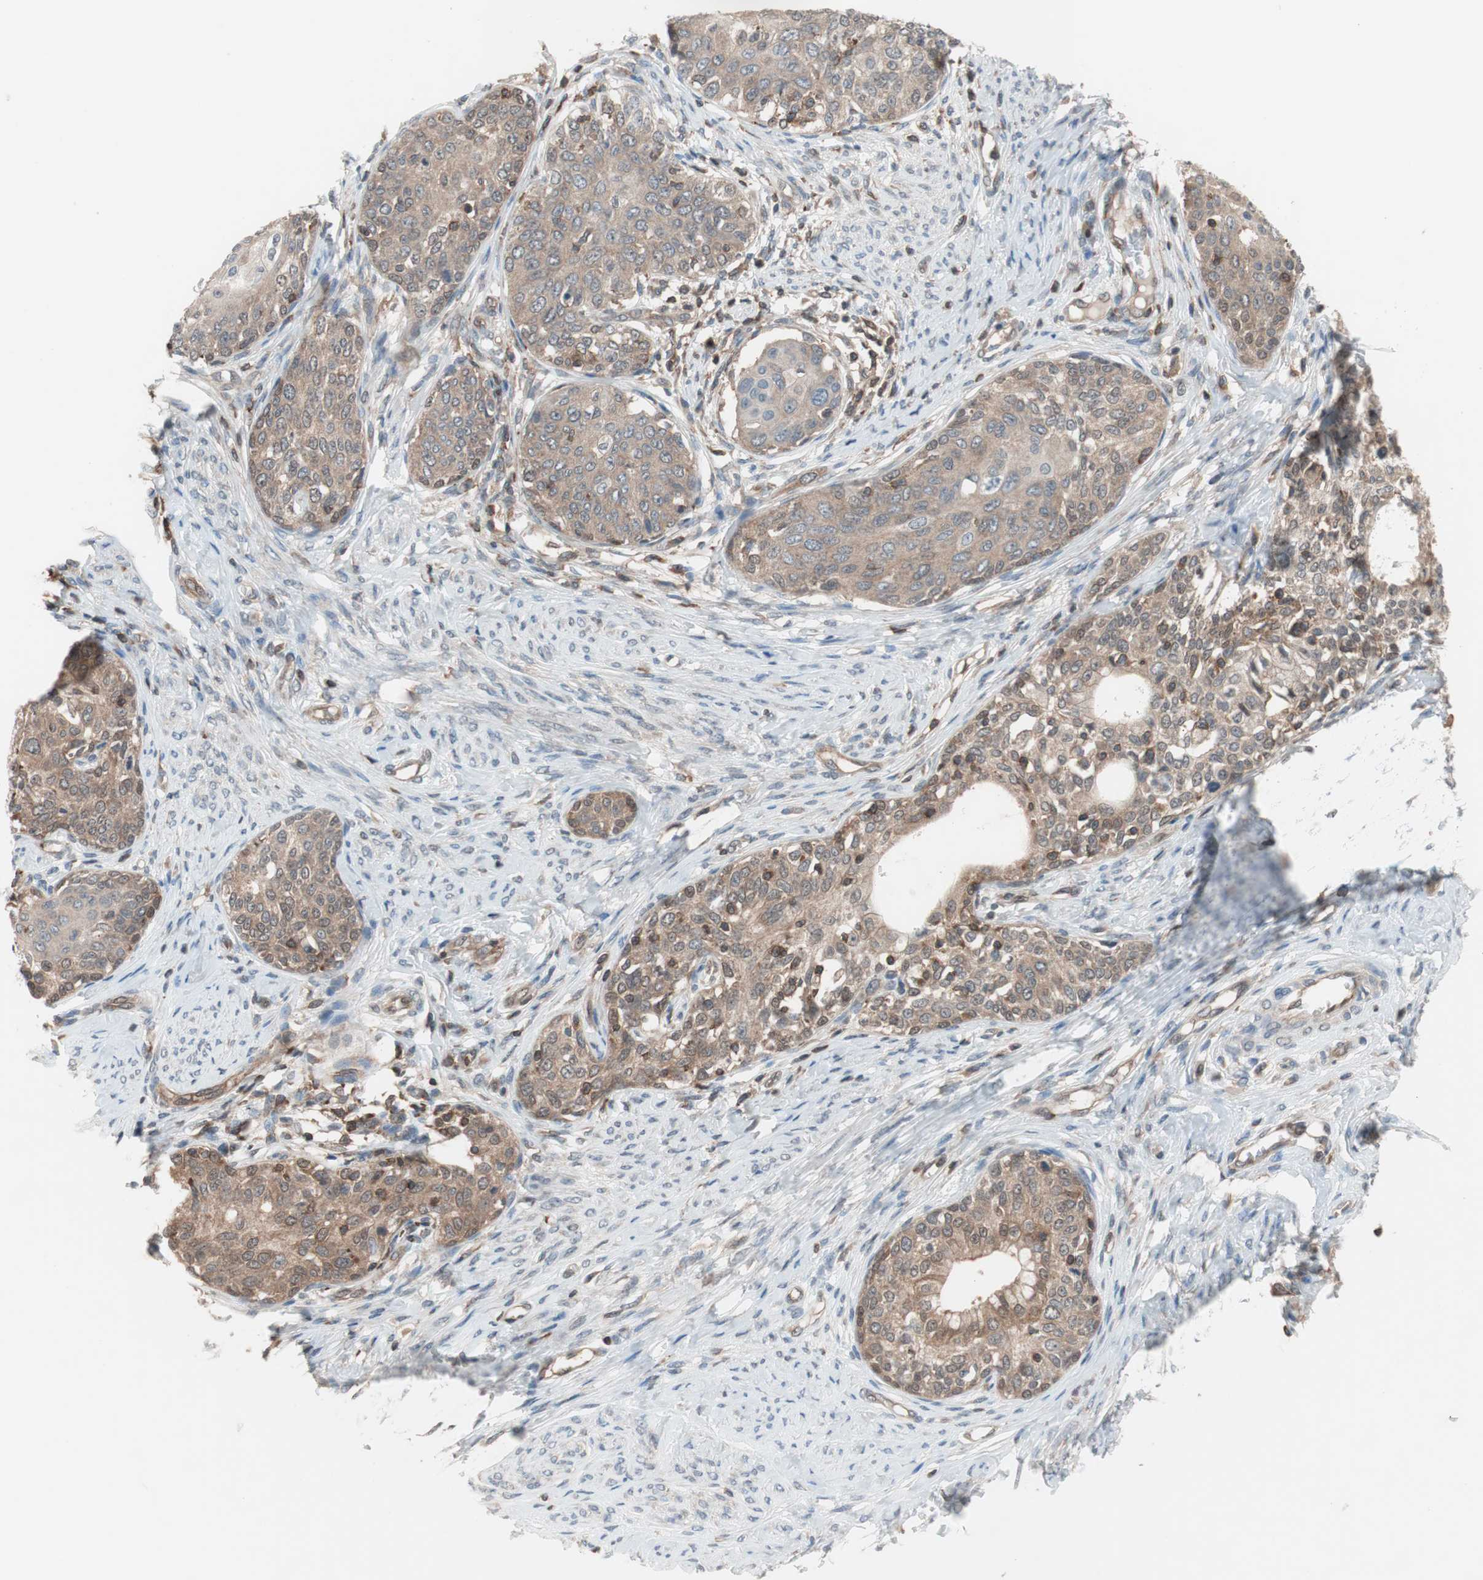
{"staining": {"intensity": "moderate", "quantity": ">75%", "location": "cytoplasmic/membranous"}, "tissue": "cervical cancer", "cell_type": "Tumor cells", "image_type": "cancer", "snomed": [{"axis": "morphology", "description": "Squamous cell carcinoma, NOS"}, {"axis": "morphology", "description": "Adenocarcinoma, NOS"}, {"axis": "topography", "description": "Cervix"}], "caption": "An IHC histopathology image of tumor tissue is shown. Protein staining in brown highlights moderate cytoplasmic/membranous positivity in squamous cell carcinoma (cervical) within tumor cells. (DAB (3,3'-diaminobenzidine) IHC, brown staining for protein, blue staining for nuclei).", "gene": "GALT", "patient": {"sex": "female", "age": 52}}